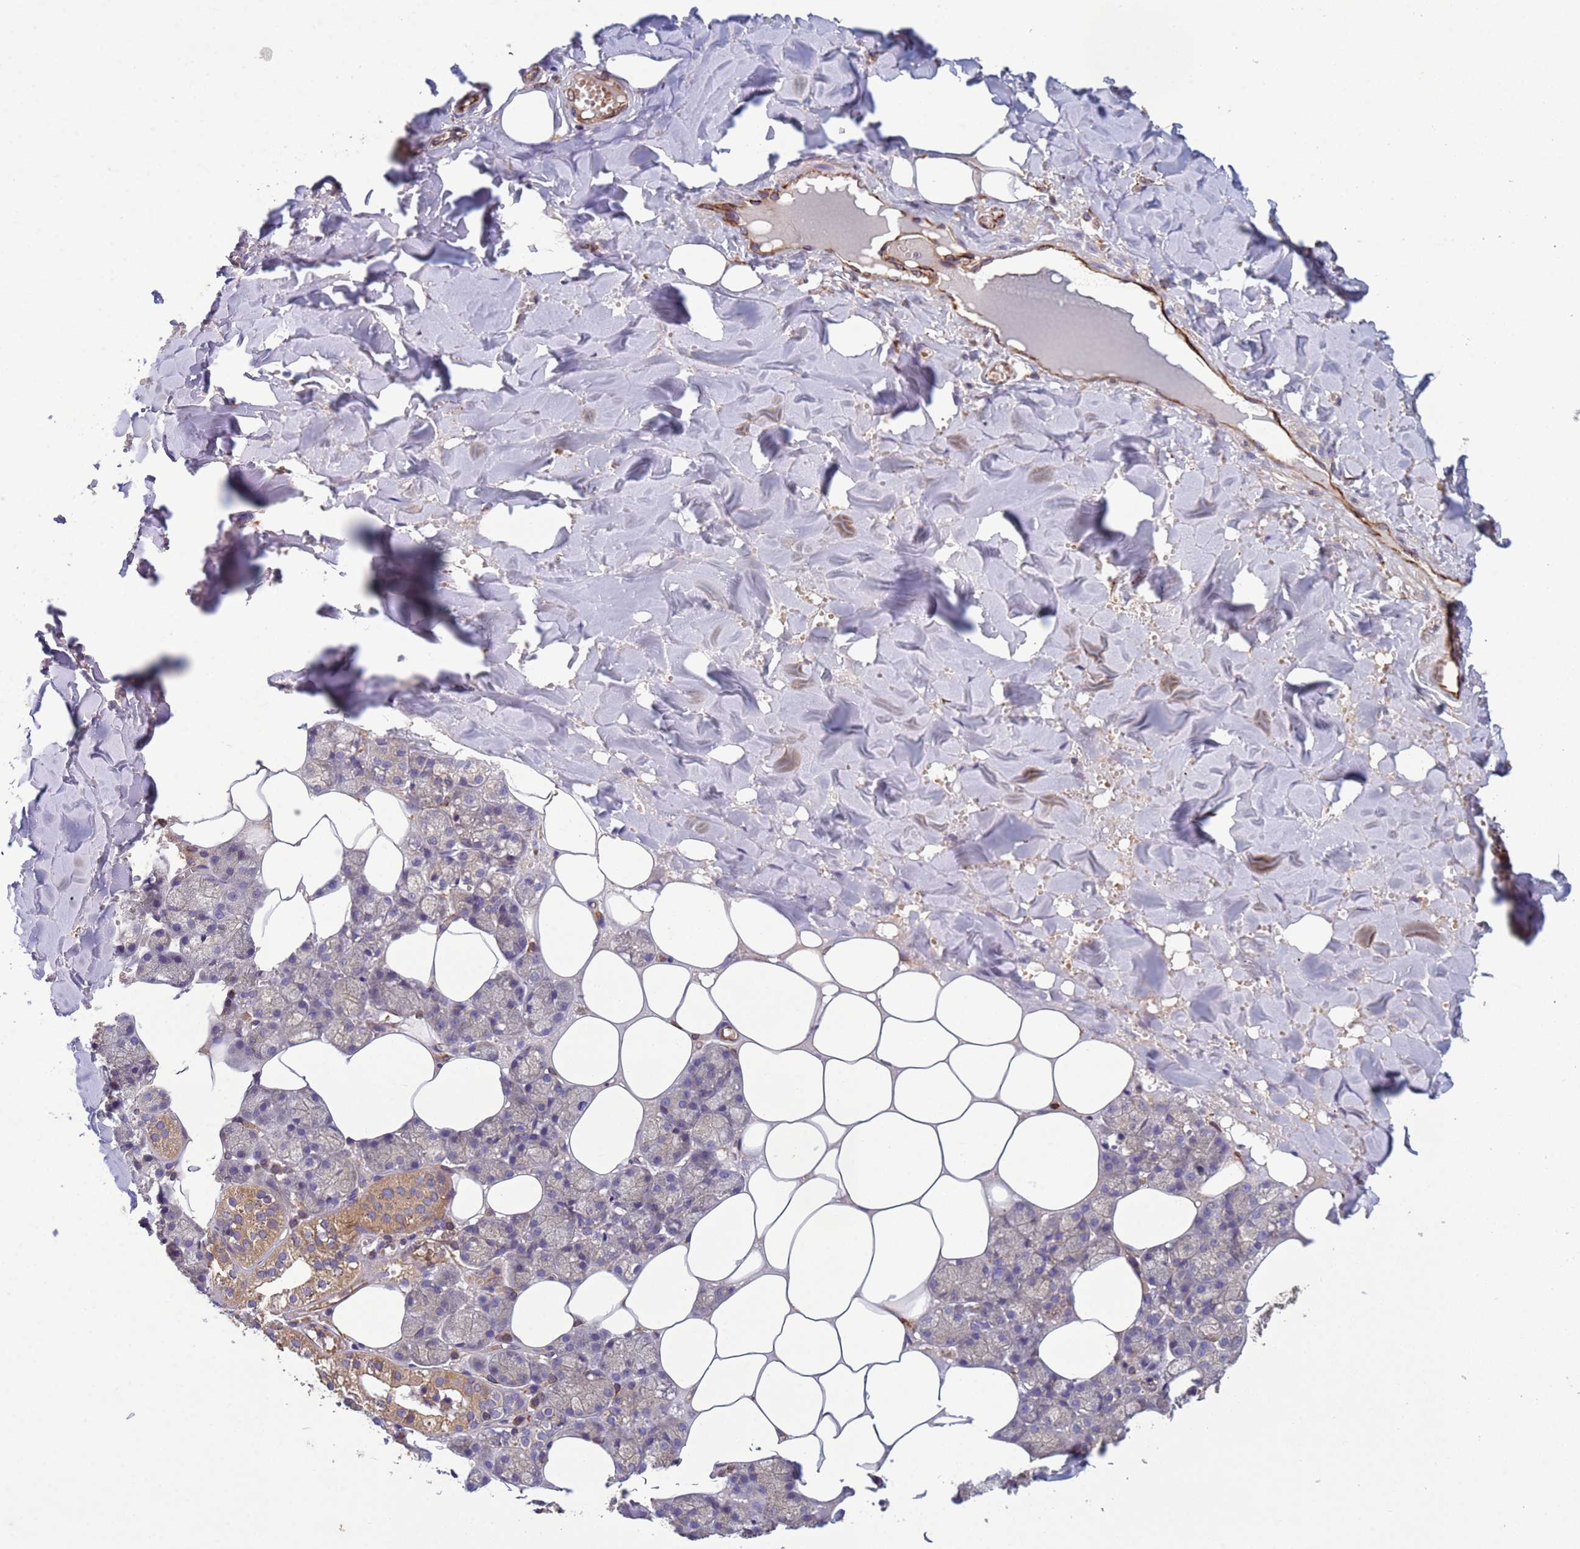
{"staining": {"intensity": "moderate", "quantity": "25%-75%", "location": "cytoplasmic/membranous"}, "tissue": "salivary gland", "cell_type": "Glandular cells", "image_type": "normal", "snomed": [{"axis": "morphology", "description": "Normal tissue, NOS"}, {"axis": "topography", "description": "Salivary gland"}], "caption": "An immunohistochemistry micrograph of normal tissue is shown. Protein staining in brown labels moderate cytoplasmic/membranous positivity in salivary gland within glandular cells. Immunohistochemistry (ihc) stains the protein in brown and the nuclei are stained blue.", "gene": "RAB10", "patient": {"sex": "male", "age": 62}}